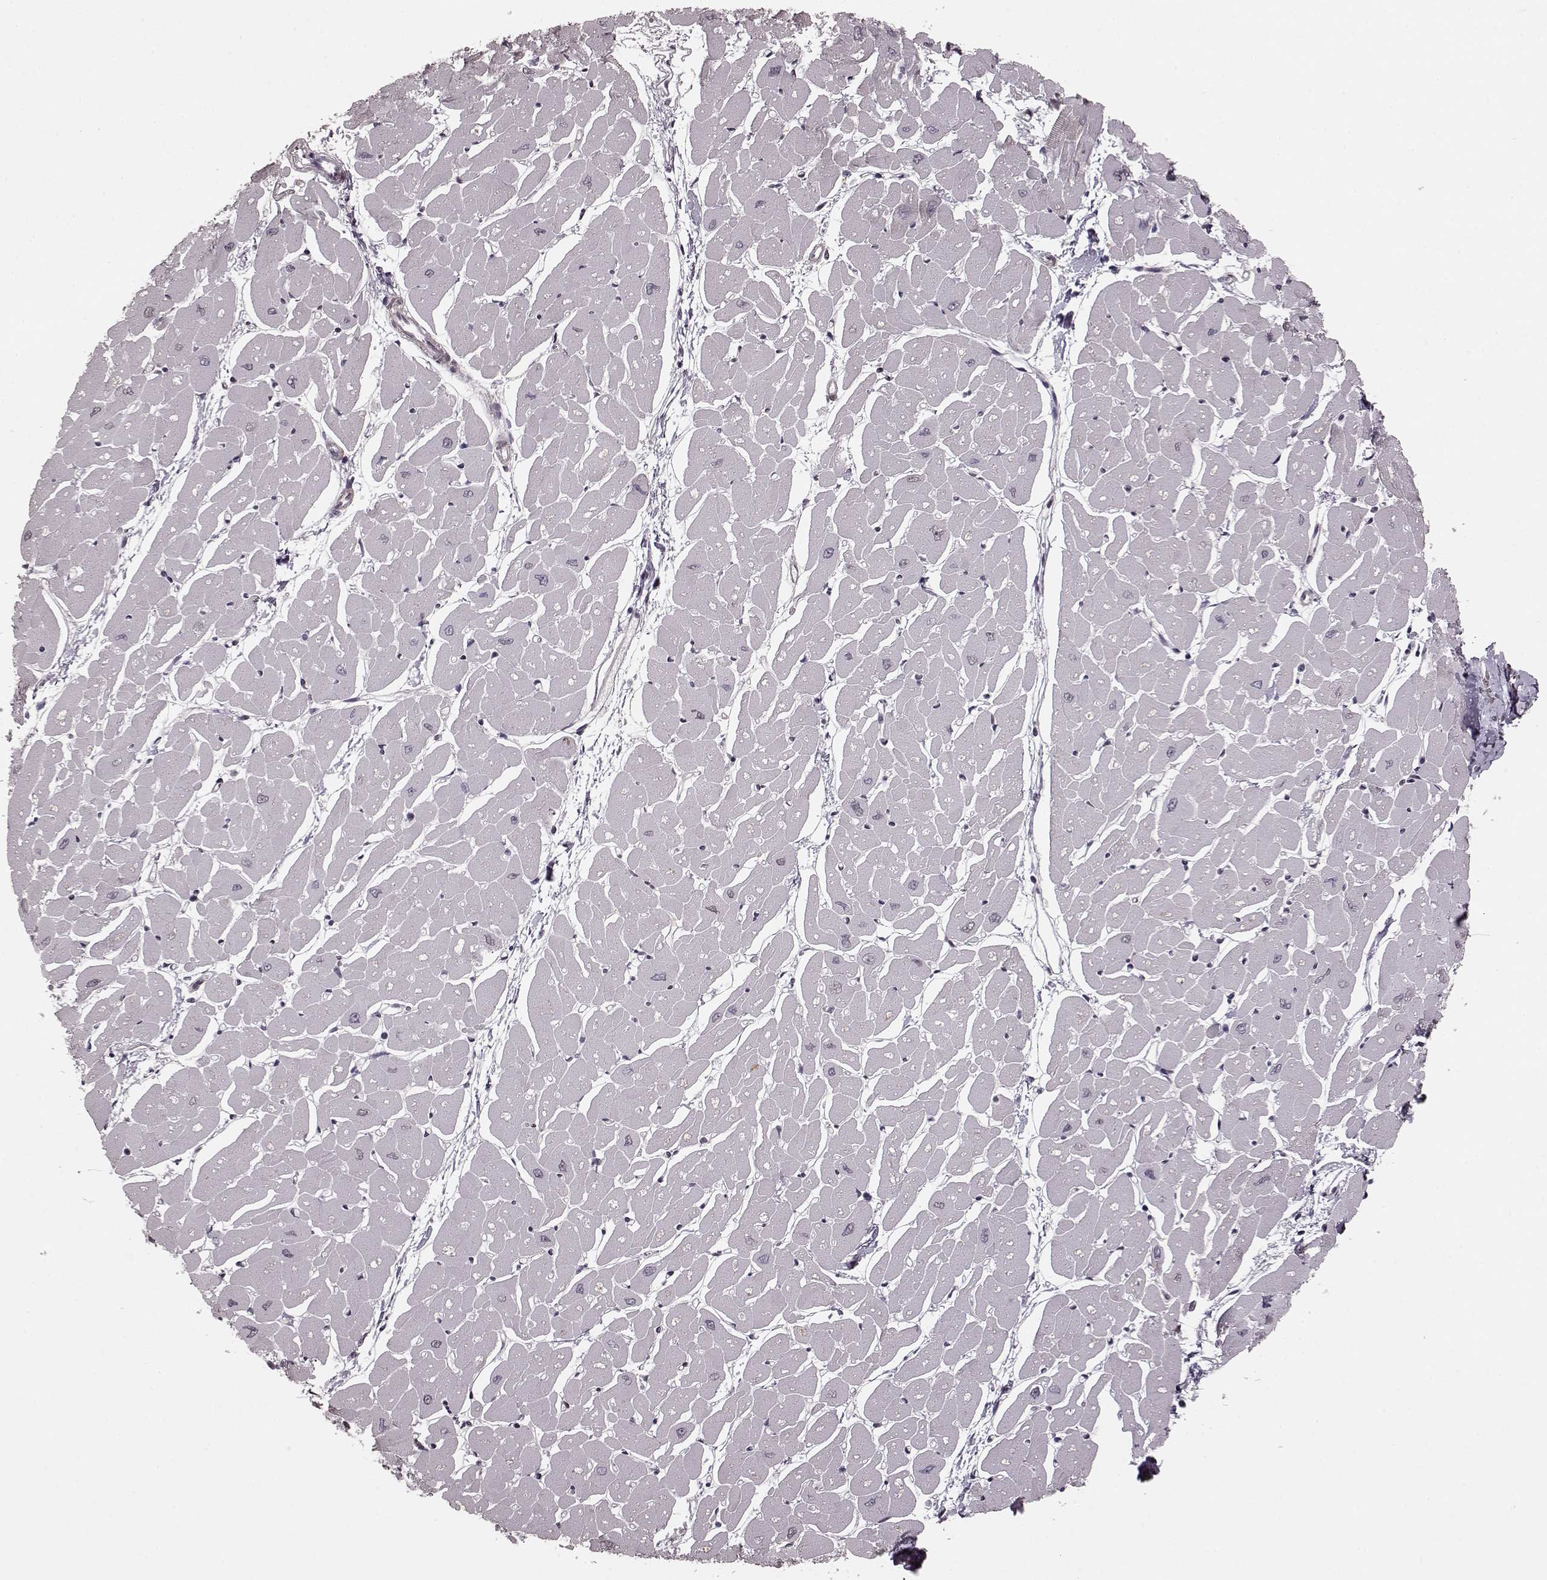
{"staining": {"intensity": "moderate", "quantity": "25%-75%", "location": "nuclear"}, "tissue": "heart muscle", "cell_type": "Cardiomyocytes", "image_type": "normal", "snomed": [{"axis": "morphology", "description": "Normal tissue, NOS"}, {"axis": "topography", "description": "Heart"}], "caption": "Heart muscle stained for a protein reveals moderate nuclear positivity in cardiomyocytes. (DAB (3,3'-diaminobenzidine) IHC, brown staining for protein, blue staining for nuclei).", "gene": "NR2C1", "patient": {"sex": "male", "age": 57}}